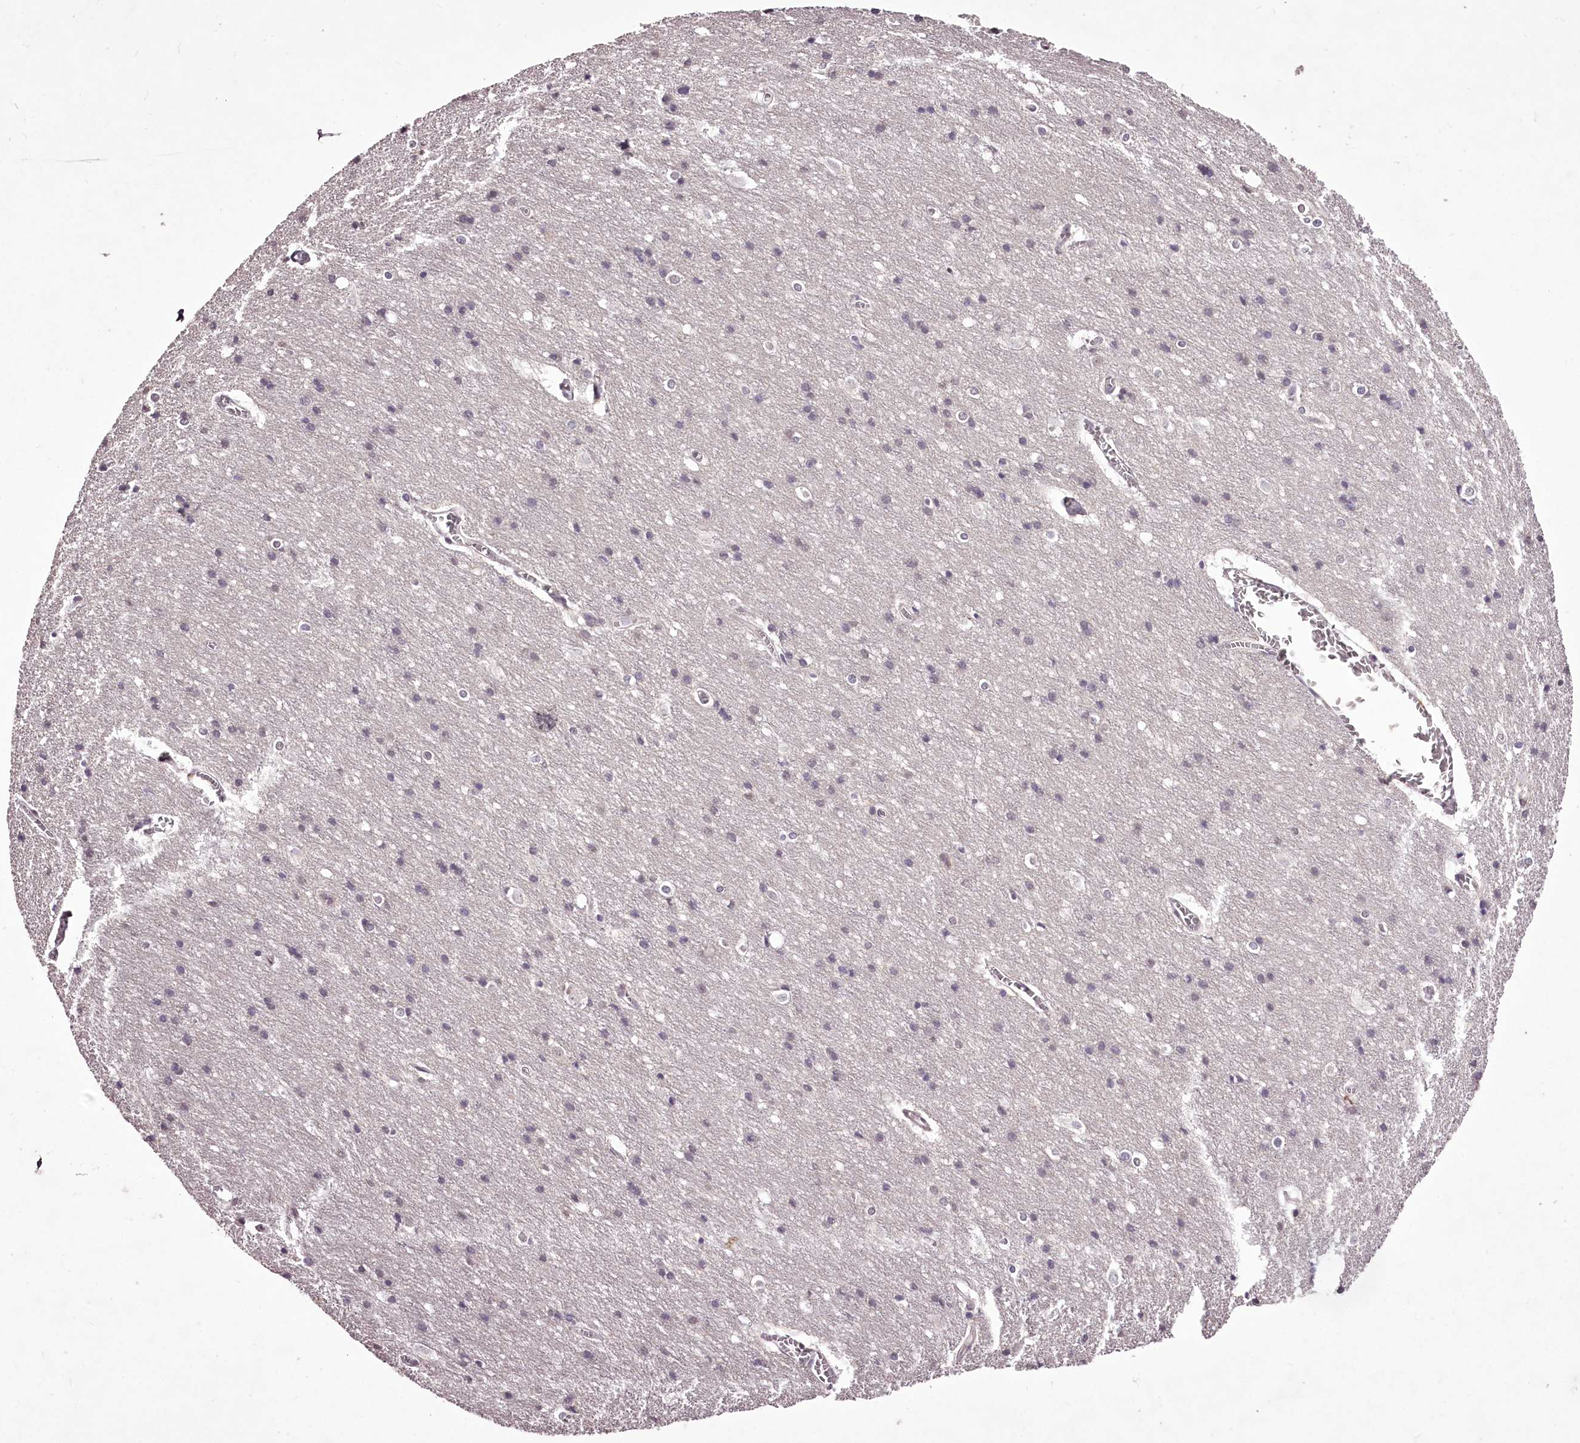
{"staining": {"intensity": "weak", "quantity": "25%-75%", "location": "cytoplasmic/membranous"}, "tissue": "cerebral cortex", "cell_type": "Endothelial cells", "image_type": "normal", "snomed": [{"axis": "morphology", "description": "Normal tissue, NOS"}, {"axis": "topography", "description": "Cerebral cortex"}], "caption": "Immunohistochemical staining of normal cerebral cortex displays low levels of weak cytoplasmic/membranous staining in approximately 25%-75% of endothelial cells. (DAB IHC with brightfield microscopy, high magnification).", "gene": "C1orf56", "patient": {"sex": "male", "age": 54}}